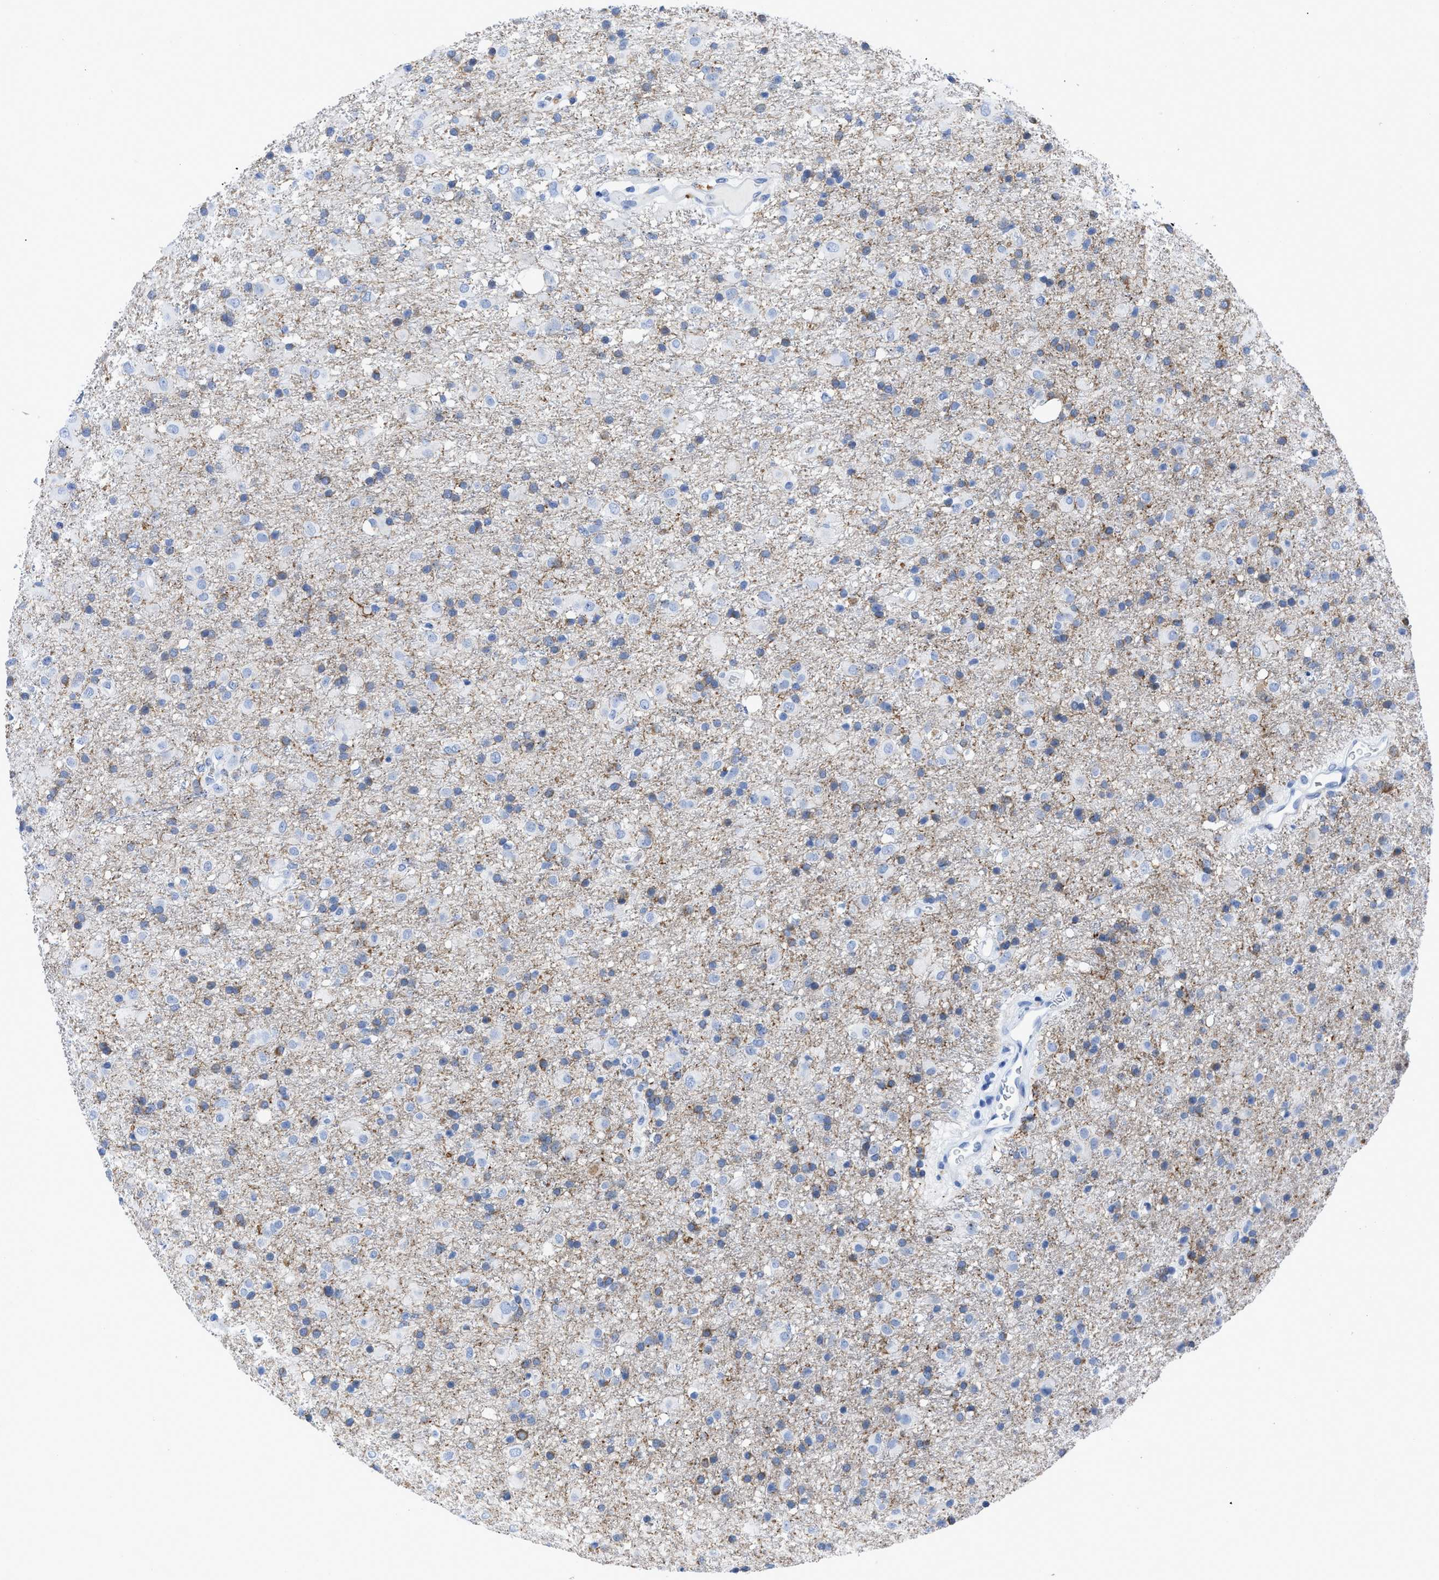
{"staining": {"intensity": "negative", "quantity": "none", "location": "none"}, "tissue": "glioma", "cell_type": "Tumor cells", "image_type": "cancer", "snomed": [{"axis": "morphology", "description": "Glioma, malignant, Low grade"}, {"axis": "topography", "description": "Brain"}], "caption": "Glioma stained for a protein using IHC displays no expression tumor cells.", "gene": "DUSP26", "patient": {"sex": "male", "age": 65}}